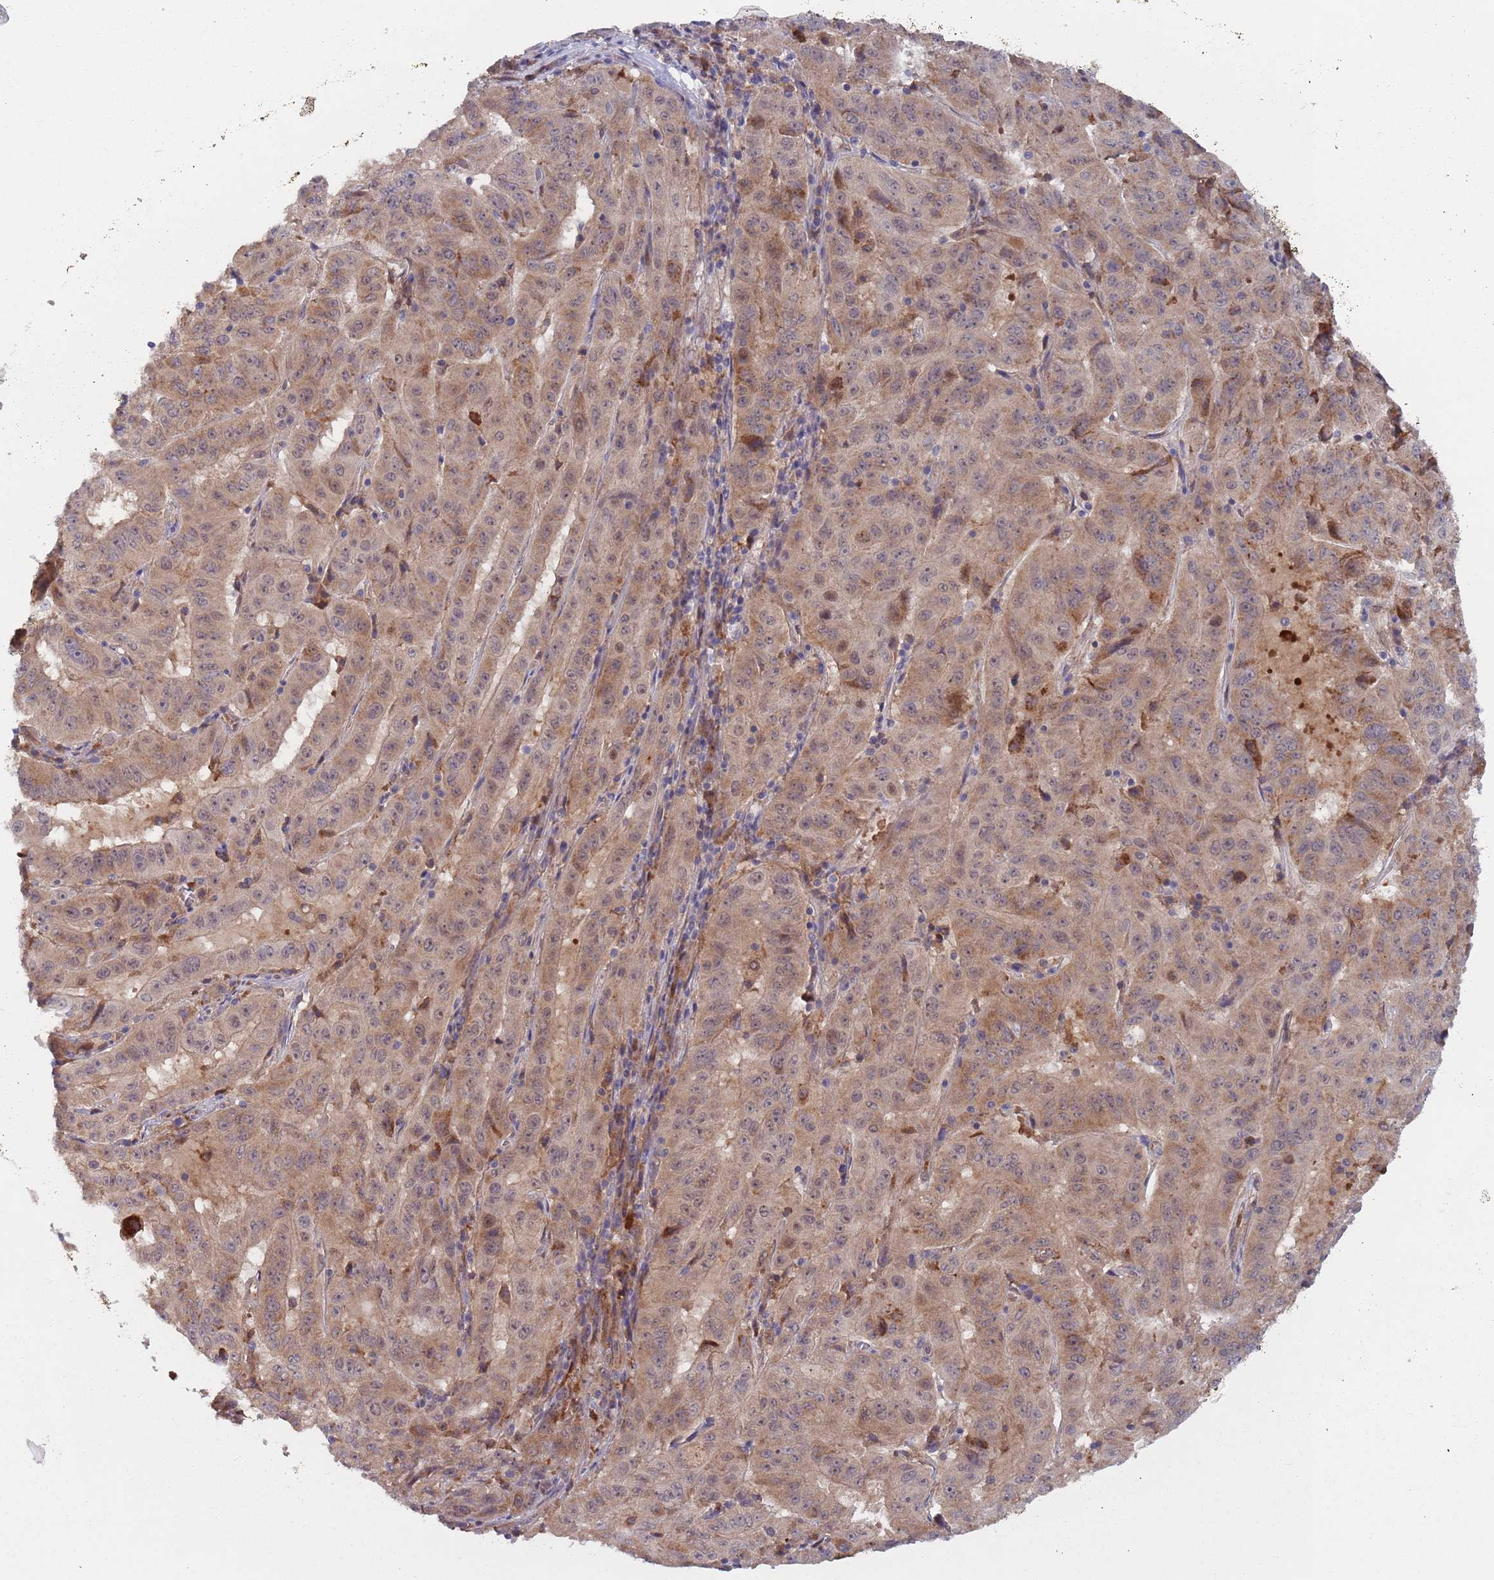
{"staining": {"intensity": "moderate", "quantity": ">75%", "location": "cytoplasmic/membranous,nuclear"}, "tissue": "pancreatic cancer", "cell_type": "Tumor cells", "image_type": "cancer", "snomed": [{"axis": "morphology", "description": "Adenocarcinoma, NOS"}, {"axis": "topography", "description": "Pancreas"}], "caption": "The histopathology image shows a brown stain indicating the presence of a protein in the cytoplasmic/membranous and nuclear of tumor cells in adenocarcinoma (pancreatic).", "gene": "ZNF140", "patient": {"sex": "male", "age": 63}}